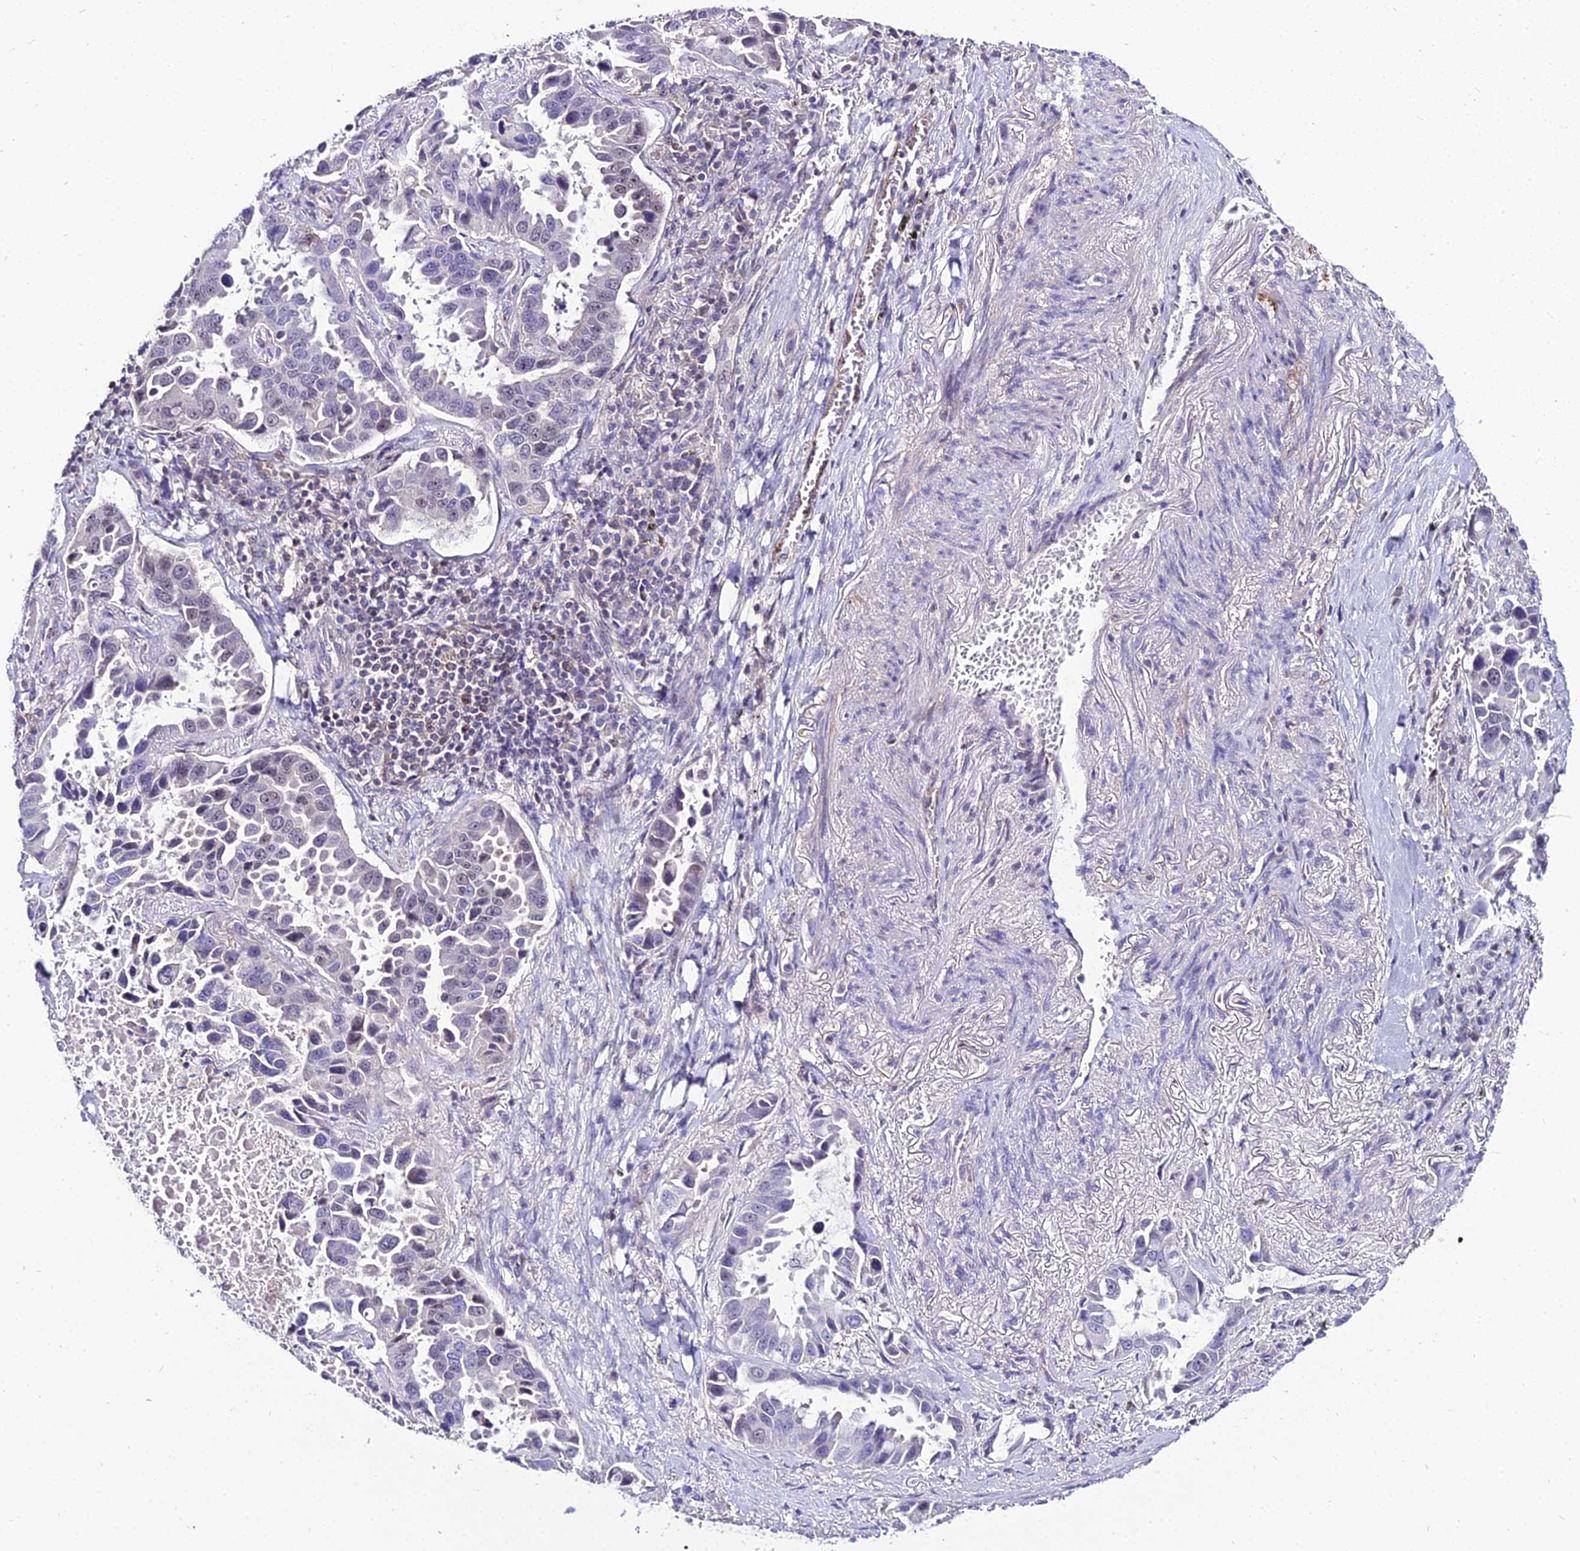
{"staining": {"intensity": "negative", "quantity": "none", "location": "none"}, "tissue": "lung cancer", "cell_type": "Tumor cells", "image_type": "cancer", "snomed": [{"axis": "morphology", "description": "Adenocarcinoma, NOS"}, {"axis": "topography", "description": "Lung"}], "caption": "Protein analysis of lung cancer (adenocarcinoma) demonstrates no significant positivity in tumor cells. (DAB immunohistochemistry visualized using brightfield microscopy, high magnification).", "gene": "SHQ1", "patient": {"sex": "male", "age": 64}}